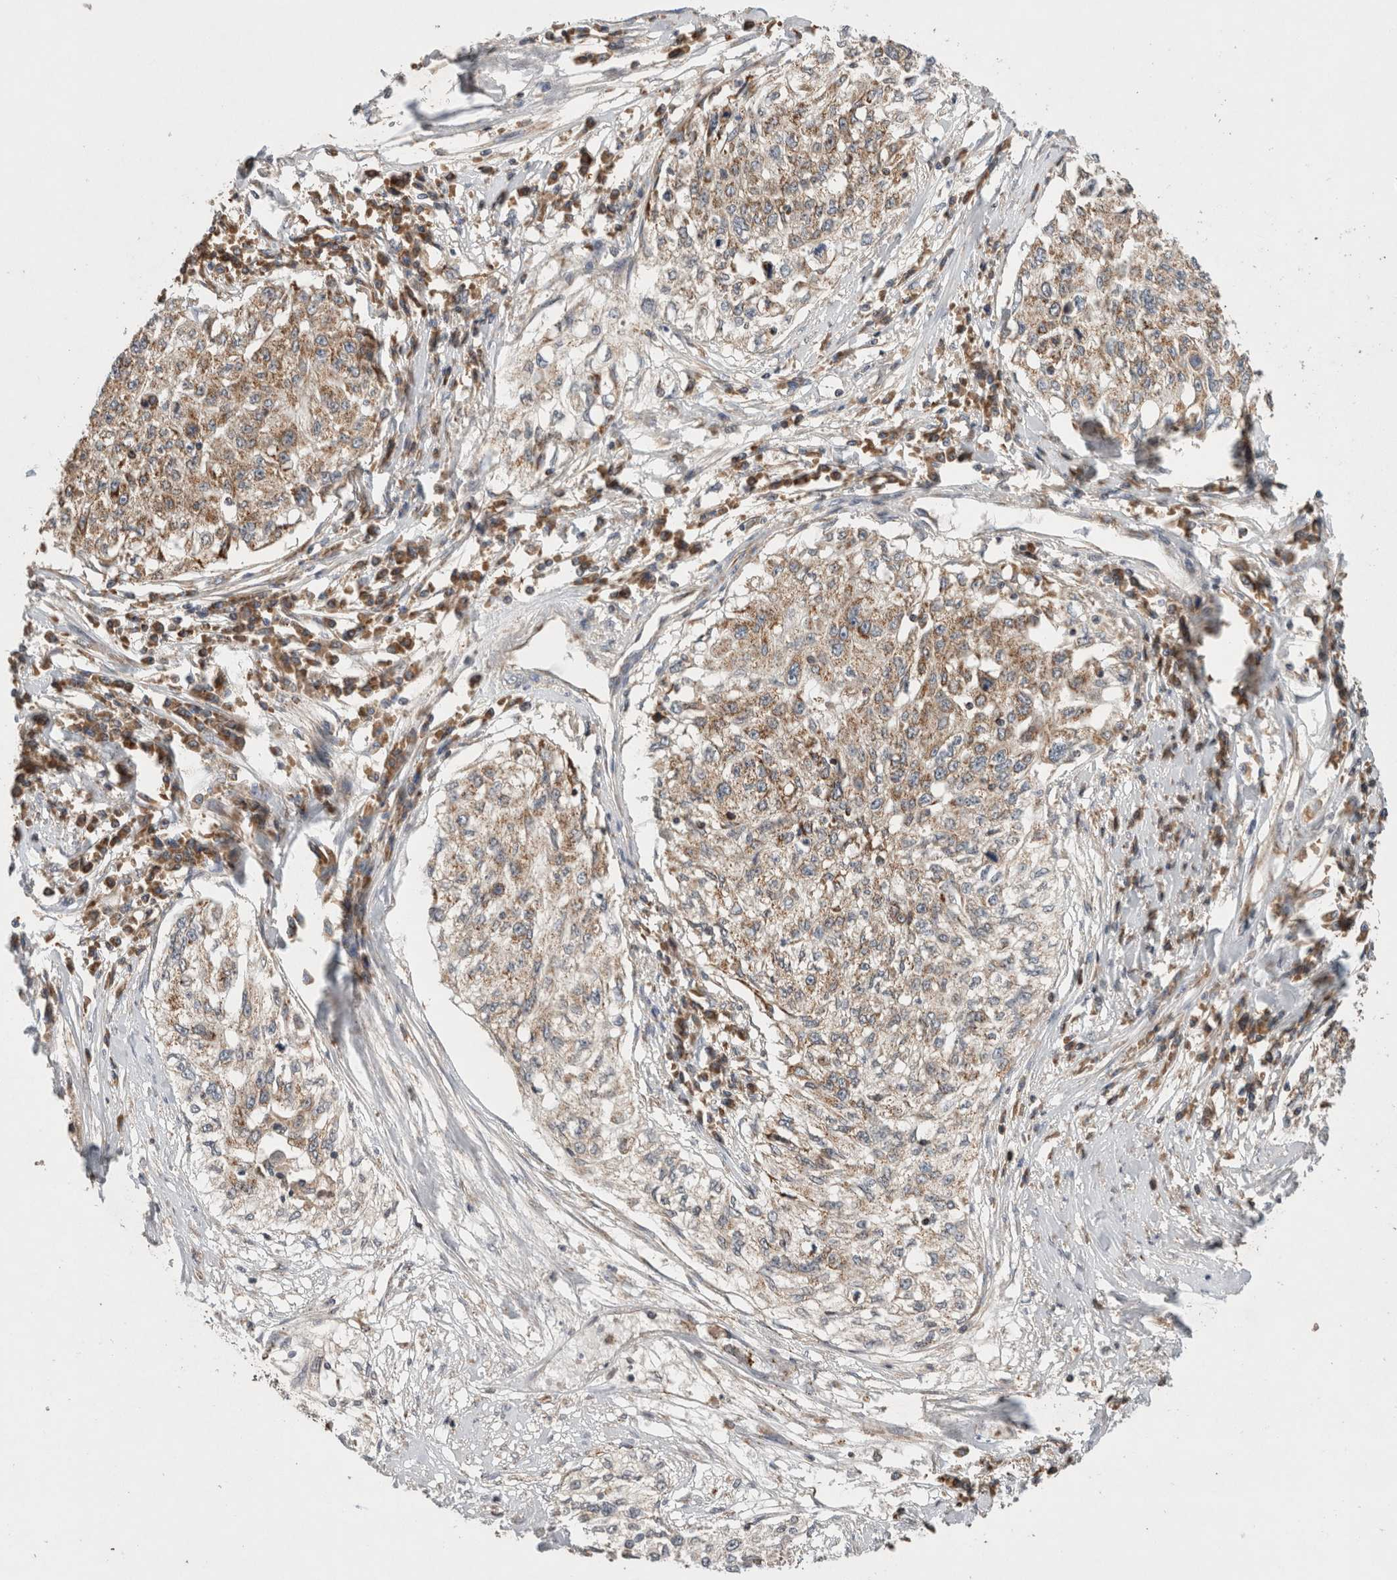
{"staining": {"intensity": "moderate", "quantity": ">75%", "location": "cytoplasmic/membranous"}, "tissue": "cervical cancer", "cell_type": "Tumor cells", "image_type": "cancer", "snomed": [{"axis": "morphology", "description": "Squamous cell carcinoma, NOS"}, {"axis": "topography", "description": "Cervix"}], "caption": "Immunohistochemistry (IHC) histopathology image of cervical cancer stained for a protein (brown), which displays medium levels of moderate cytoplasmic/membranous staining in about >75% of tumor cells.", "gene": "AMPD1", "patient": {"sex": "female", "age": 57}}